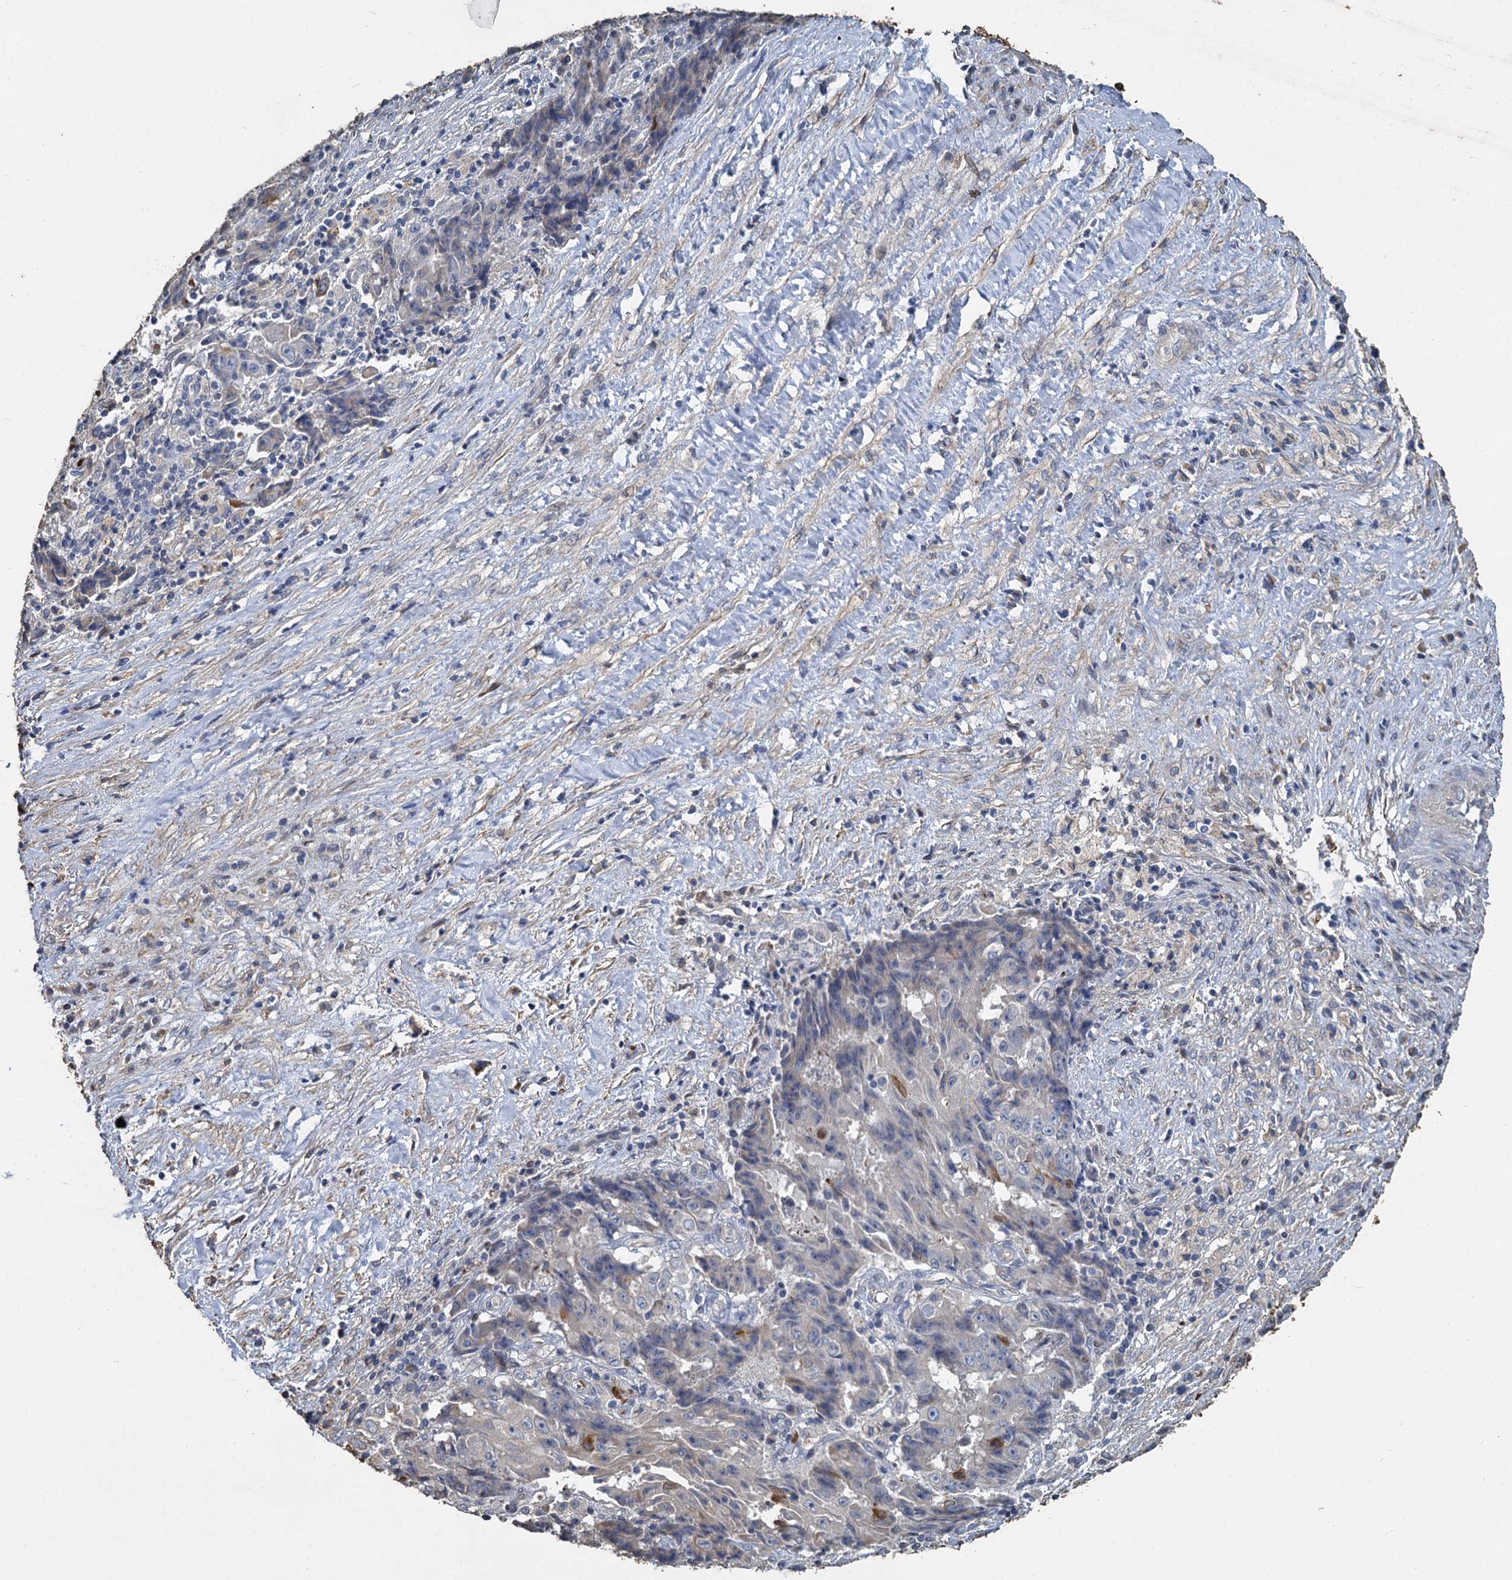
{"staining": {"intensity": "moderate", "quantity": "<25%", "location": "cytoplasmic/membranous"}, "tissue": "ovarian cancer", "cell_type": "Tumor cells", "image_type": "cancer", "snomed": [{"axis": "morphology", "description": "Carcinoma, endometroid"}, {"axis": "topography", "description": "Ovary"}], "caption": "Immunohistochemical staining of human endometroid carcinoma (ovarian) displays moderate cytoplasmic/membranous protein positivity in approximately <25% of tumor cells. The staining was performed using DAB to visualize the protein expression in brown, while the nuclei were stained in blue with hematoxylin (Magnification: 20x).", "gene": "TCTN2", "patient": {"sex": "female", "age": 42}}